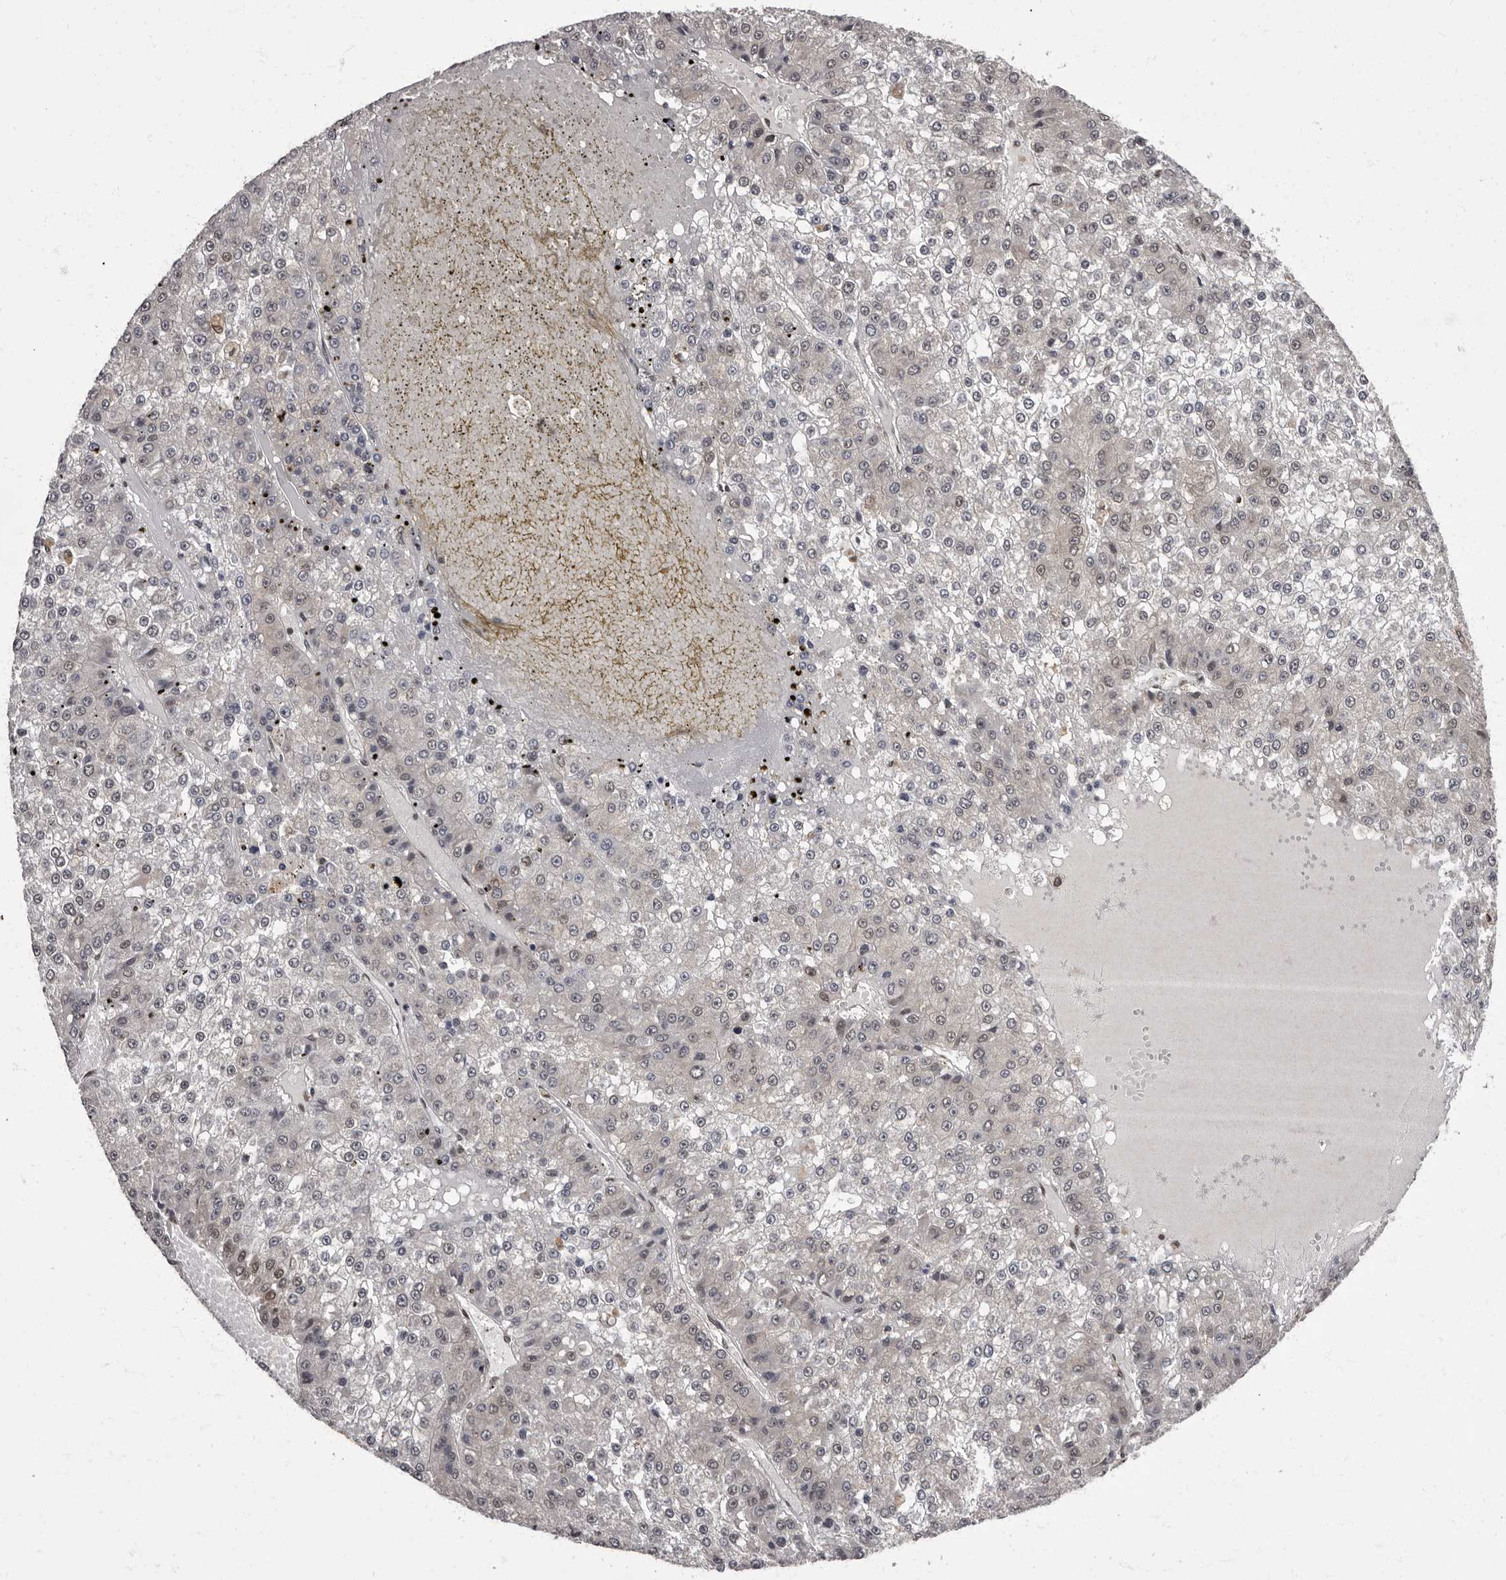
{"staining": {"intensity": "weak", "quantity": "<25%", "location": "nuclear"}, "tissue": "liver cancer", "cell_type": "Tumor cells", "image_type": "cancer", "snomed": [{"axis": "morphology", "description": "Carcinoma, Hepatocellular, NOS"}, {"axis": "topography", "description": "Liver"}], "caption": "A high-resolution histopathology image shows IHC staining of liver hepatocellular carcinoma, which shows no significant expression in tumor cells.", "gene": "C1orf50", "patient": {"sex": "female", "age": 73}}